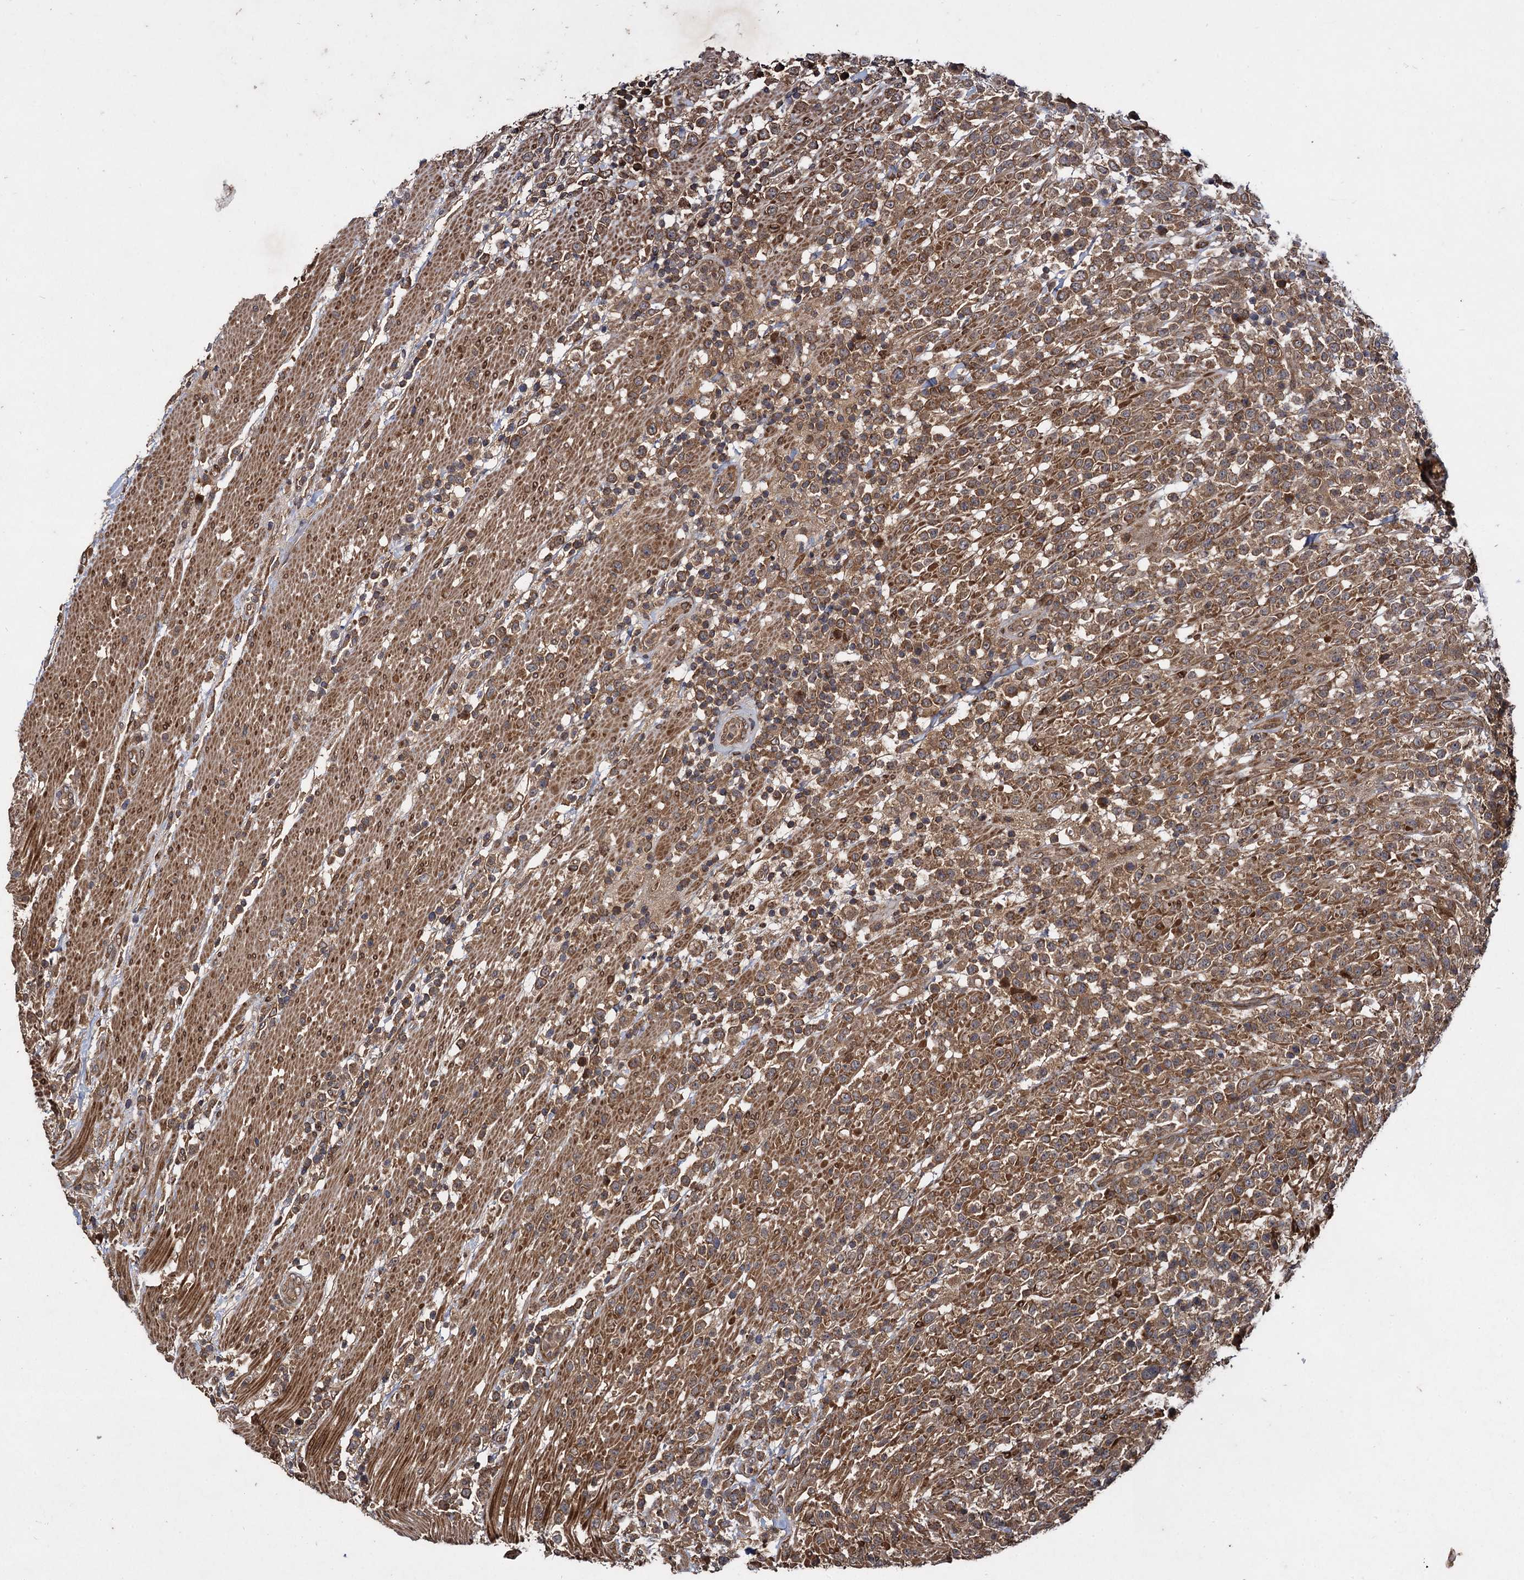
{"staining": {"intensity": "moderate", "quantity": ">75%", "location": "cytoplasmic/membranous"}, "tissue": "lymphoma", "cell_type": "Tumor cells", "image_type": "cancer", "snomed": [{"axis": "morphology", "description": "Malignant lymphoma, non-Hodgkin's type, High grade"}, {"axis": "topography", "description": "Colon"}], "caption": "High-grade malignant lymphoma, non-Hodgkin's type was stained to show a protein in brown. There is medium levels of moderate cytoplasmic/membranous expression in approximately >75% of tumor cells. (DAB (3,3'-diaminobenzidine) IHC with brightfield microscopy, high magnification).", "gene": "DCP1B", "patient": {"sex": "female", "age": 53}}